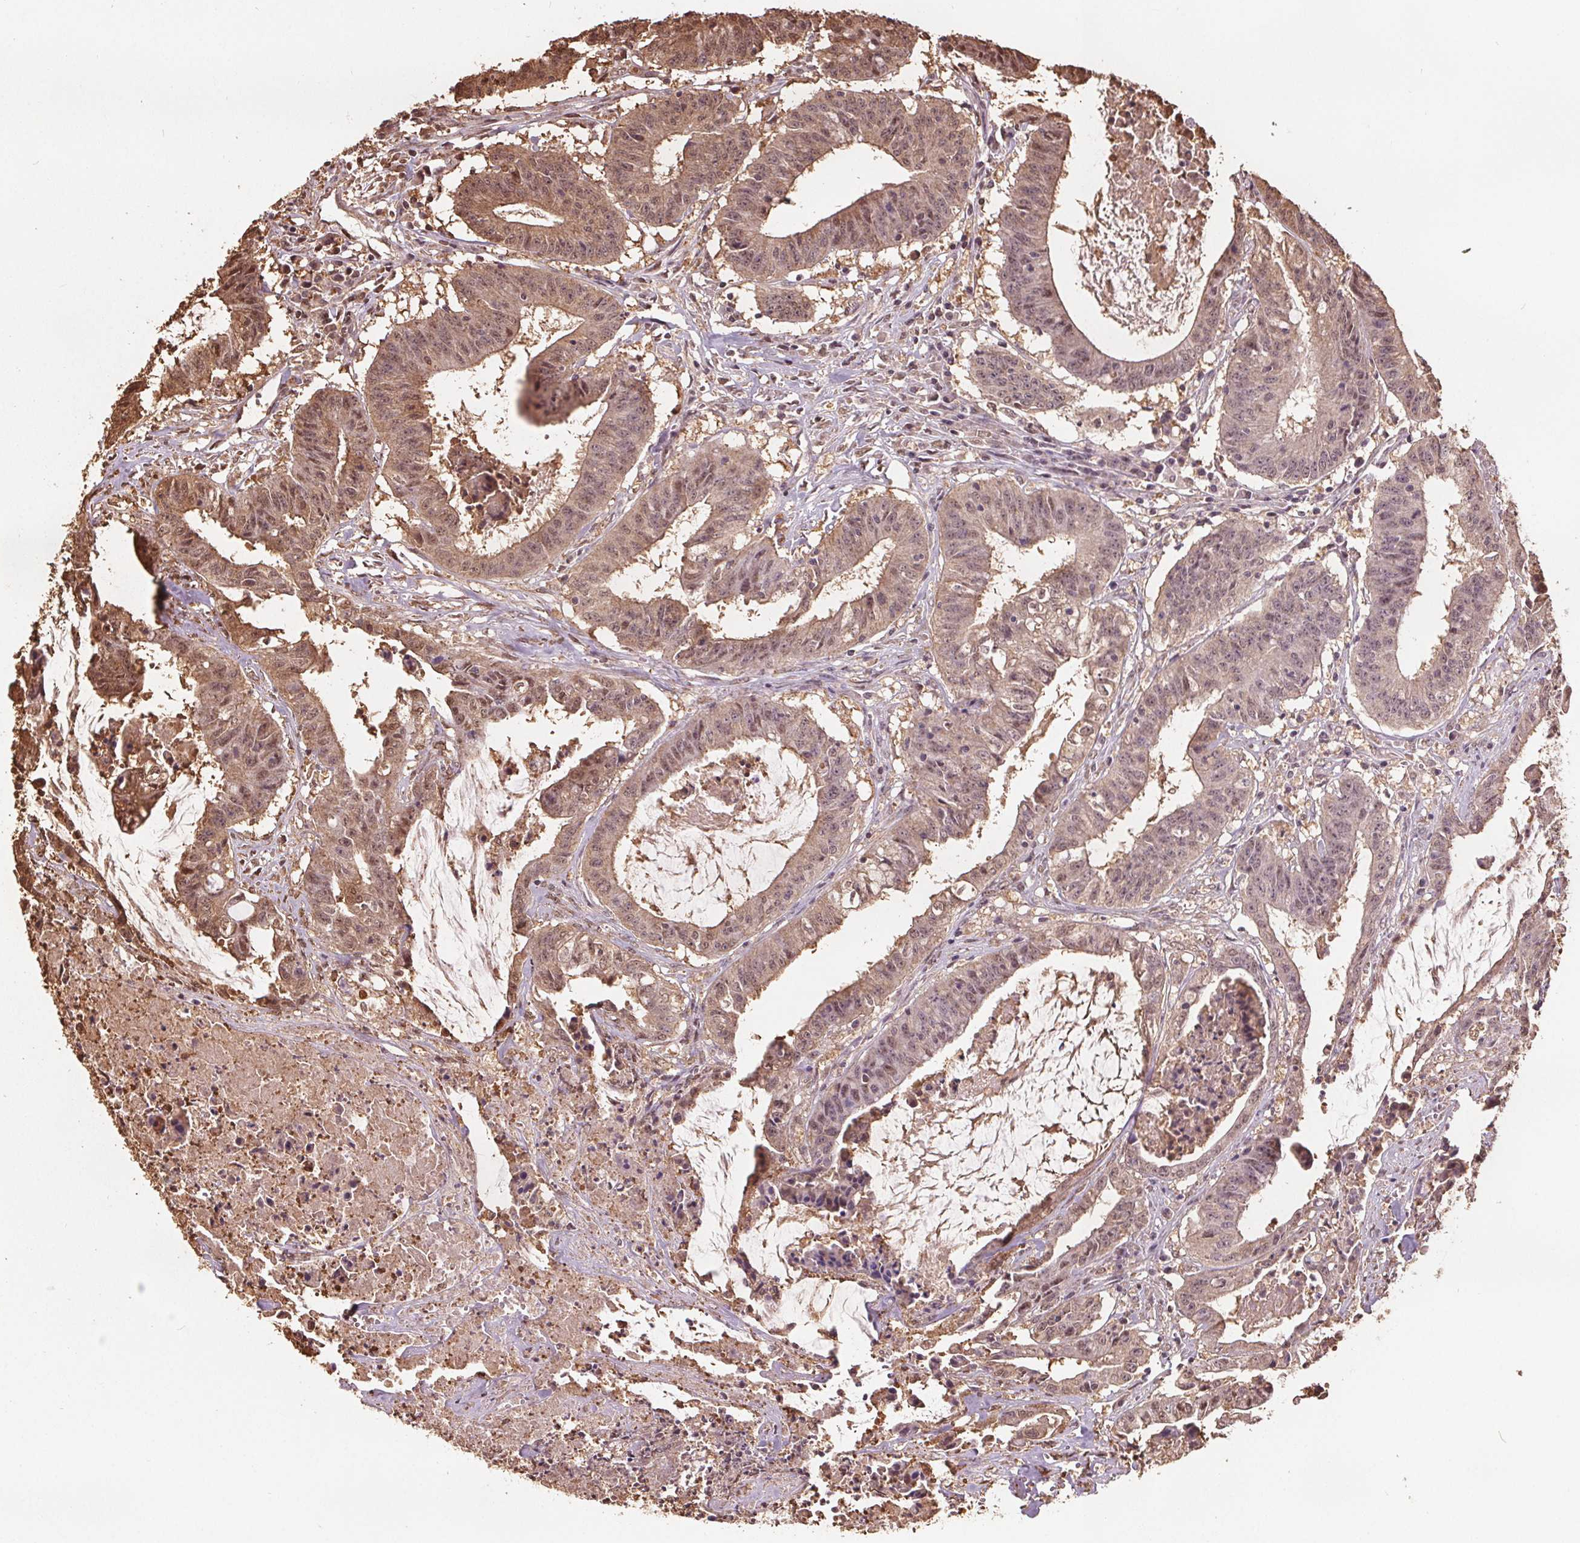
{"staining": {"intensity": "moderate", "quantity": "25%-75%", "location": "cytoplasmic/membranous,nuclear"}, "tissue": "colorectal cancer", "cell_type": "Tumor cells", "image_type": "cancer", "snomed": [{"axis": "morphology", "description": "Adenocarcinoma, NOS"}, {"axis": "topography", "description": "Colon"}], "caption": "Protein expression analysis of human colorectal cancer (adenocarcinoma) reveals moderate cytoplasmic/membranous and nuclear positivity in approximately 25%-75% of tumor cells. (IHC, brightfield microscopy, high magnification).", "gene": "ENO1", "patient": {"sex": "male", "age": 33}}